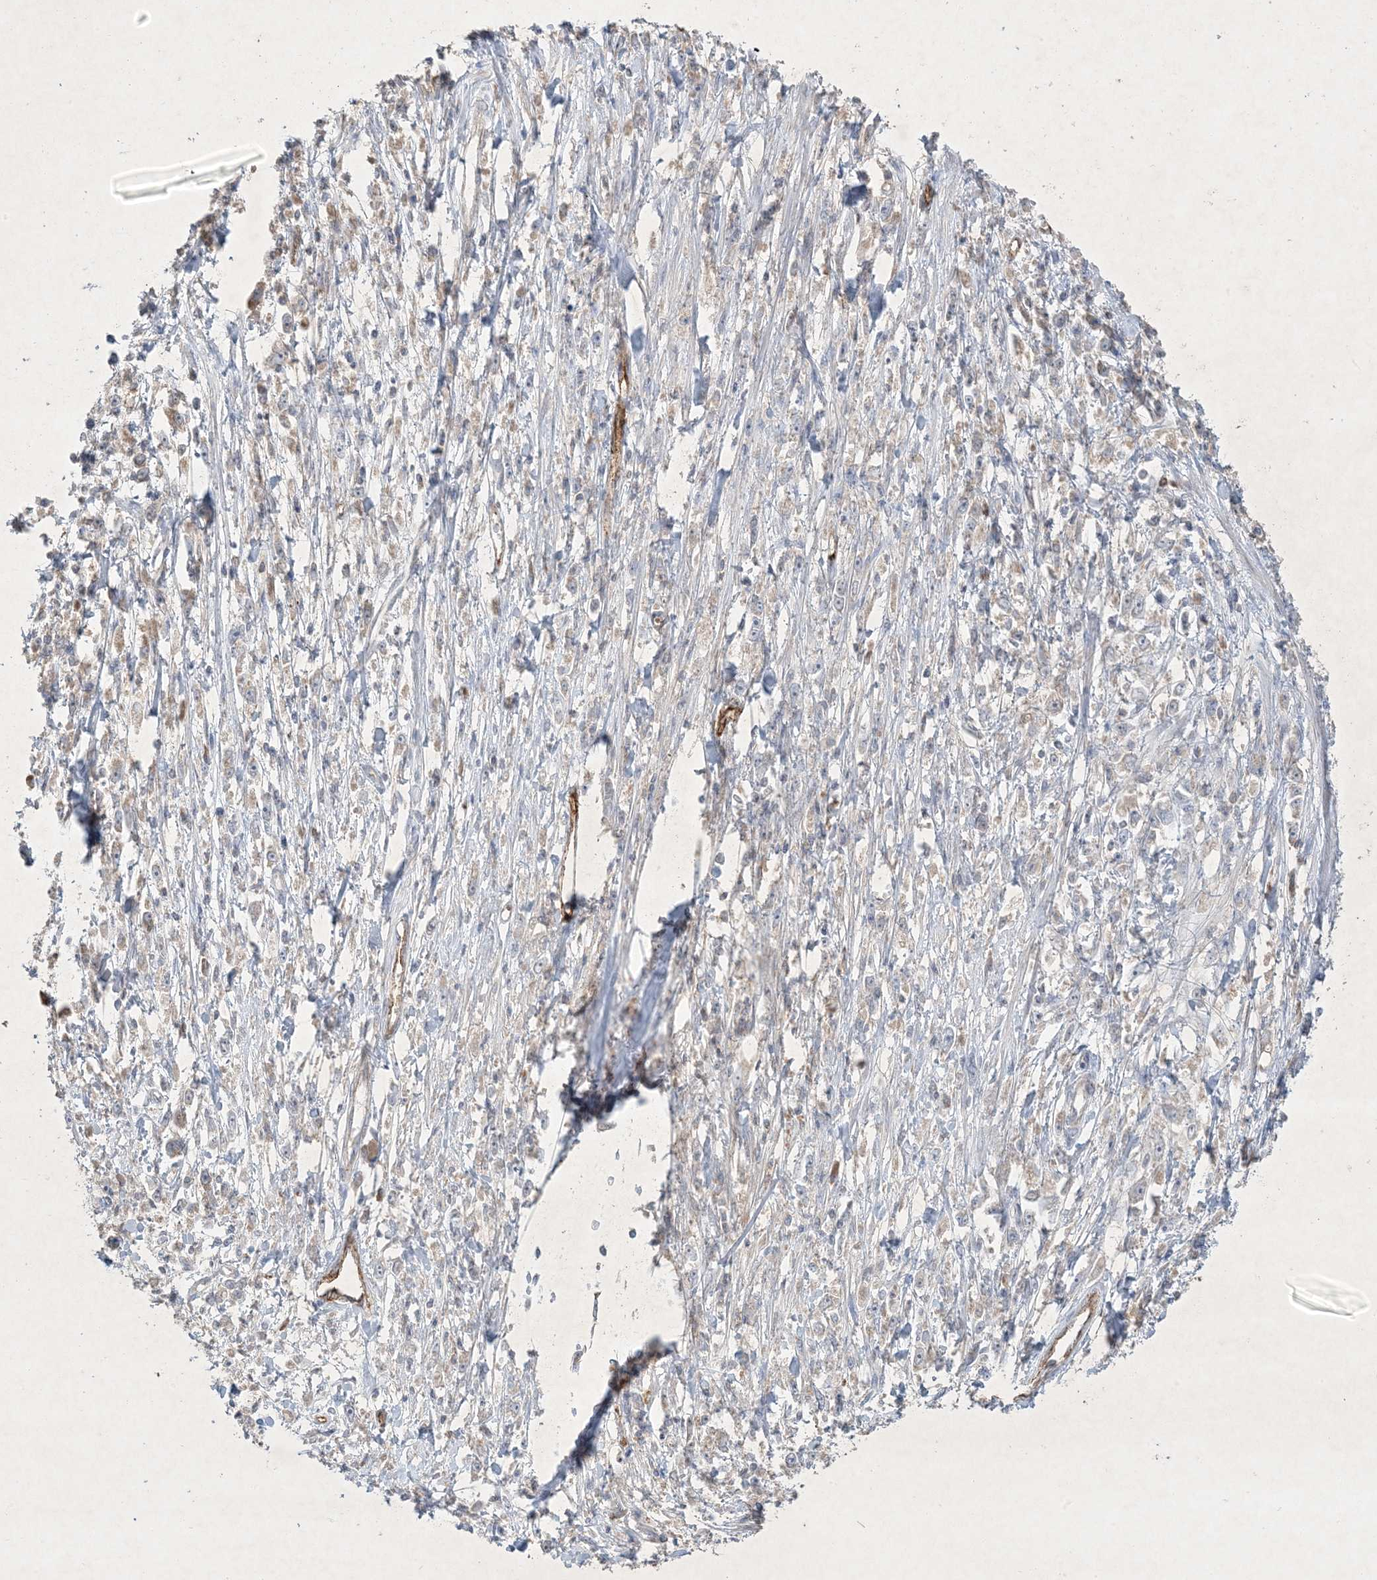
{"staining": {"intensity": "weak", "quantity": "<25%", "location": "cytoplasmic/membranous"}, "tissue": "stomach cancer", "cell_type": "Tumor cells", "image_type": "cancer", "snomed": [{"axis": "morphology", "description": "Adenocarcinoma, NOS"}, {"axis": "topography", "description": "Stomach"}], "caption": "The image displays no significant staining in tumor cells of adenocarcinoma (stomach).", "gene": "PRSS36", "patient": {"sex": "female", "age": 59}}